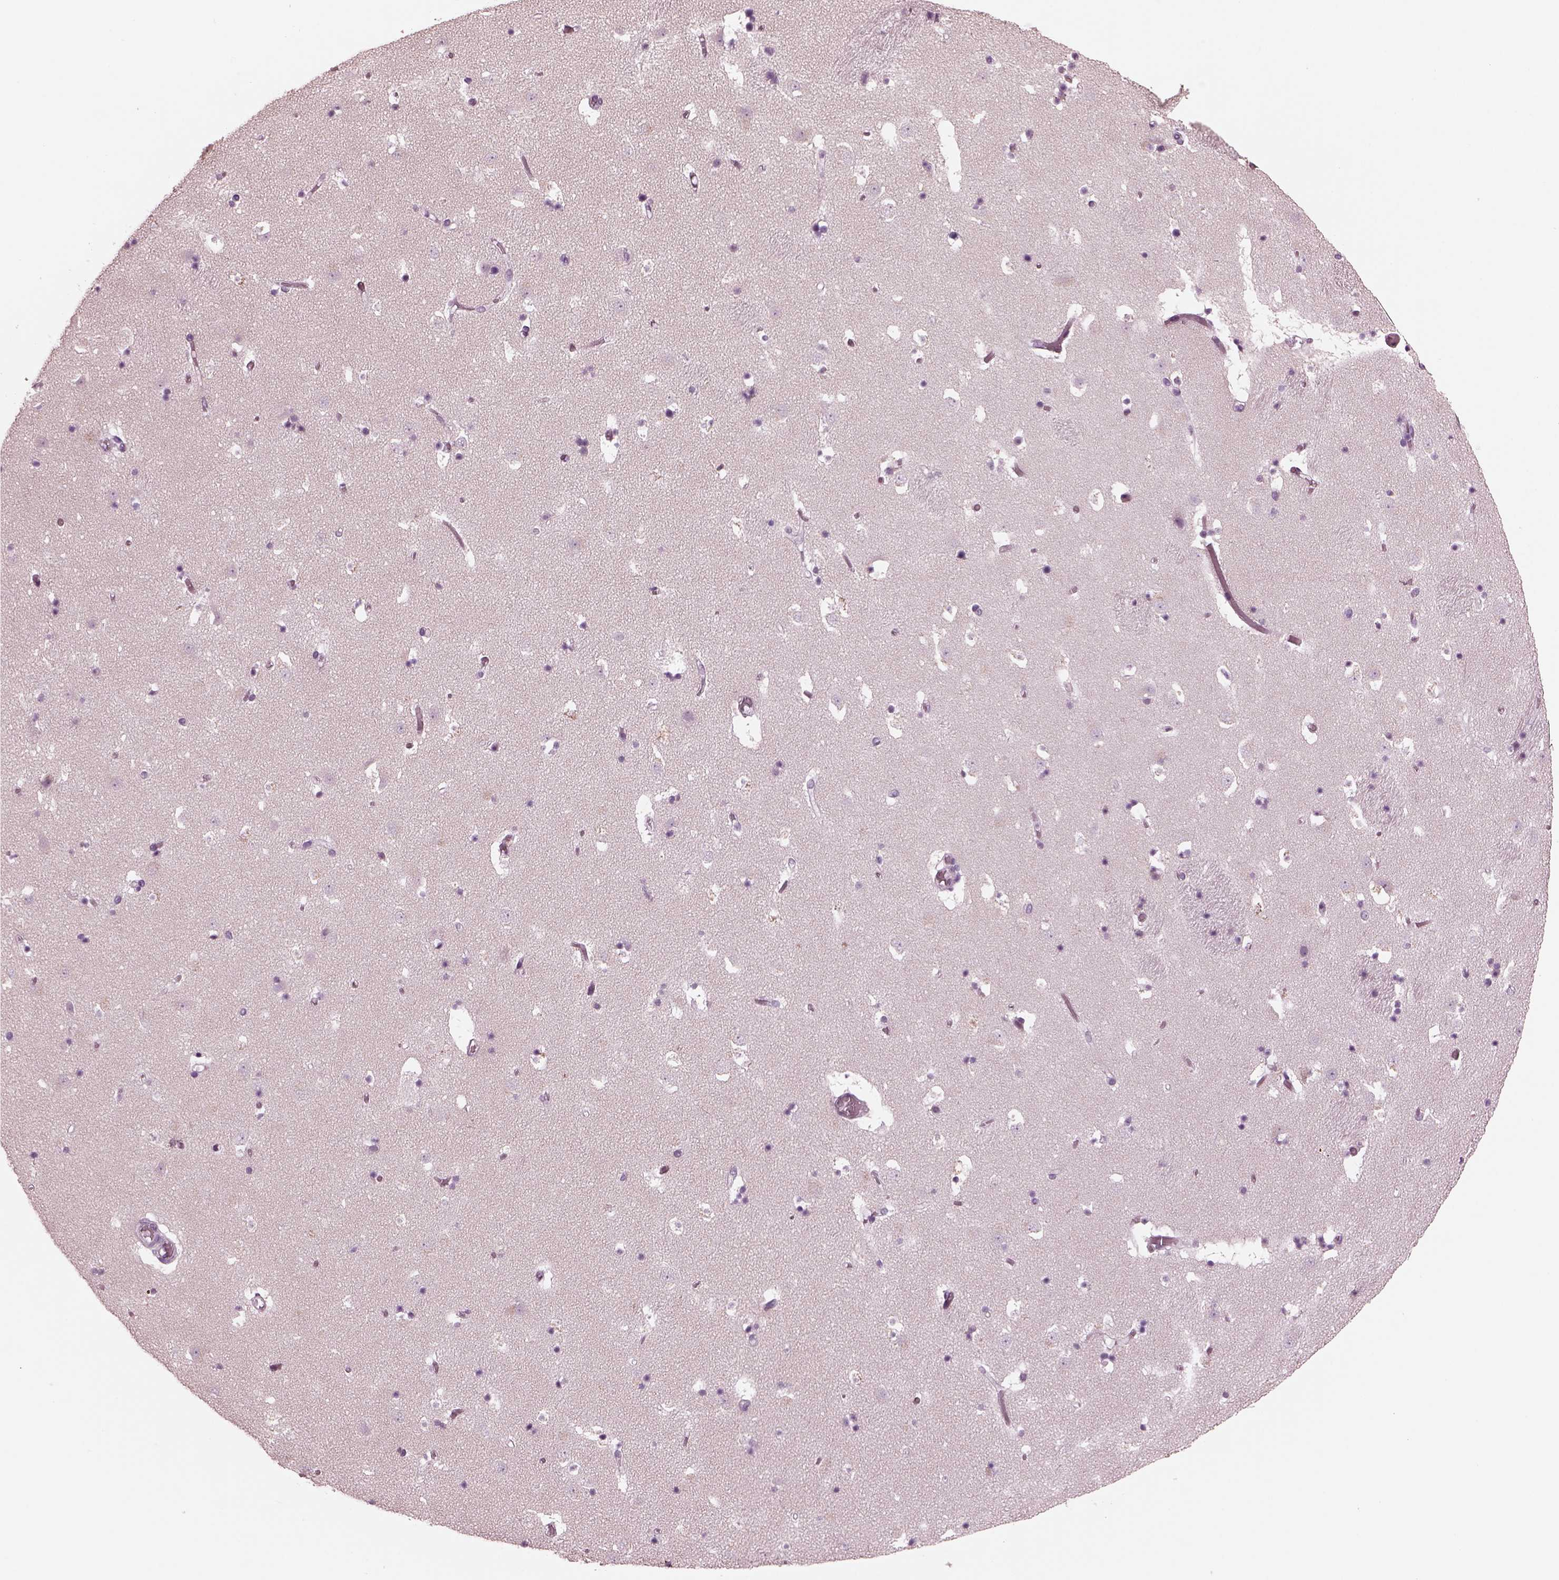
{"staining": {"intensity": "negative", "quantity": "none", "location": "none"}, "tissue": "caudate", "cell_type": "Glial cells", "image_type": "normal", "snomed": [{"axis": "morphology", "description": "Normal tissue, NOS"}, {"axis": "topography", "description": "Lateral ventricle wall"}], "caption": "IHC image of unremarkable caudate stained for a protein (brown), which exhibits no staining in glial cells.", "gene": "SLAMF8", "patient": {"sex": "female", "age": 42}}